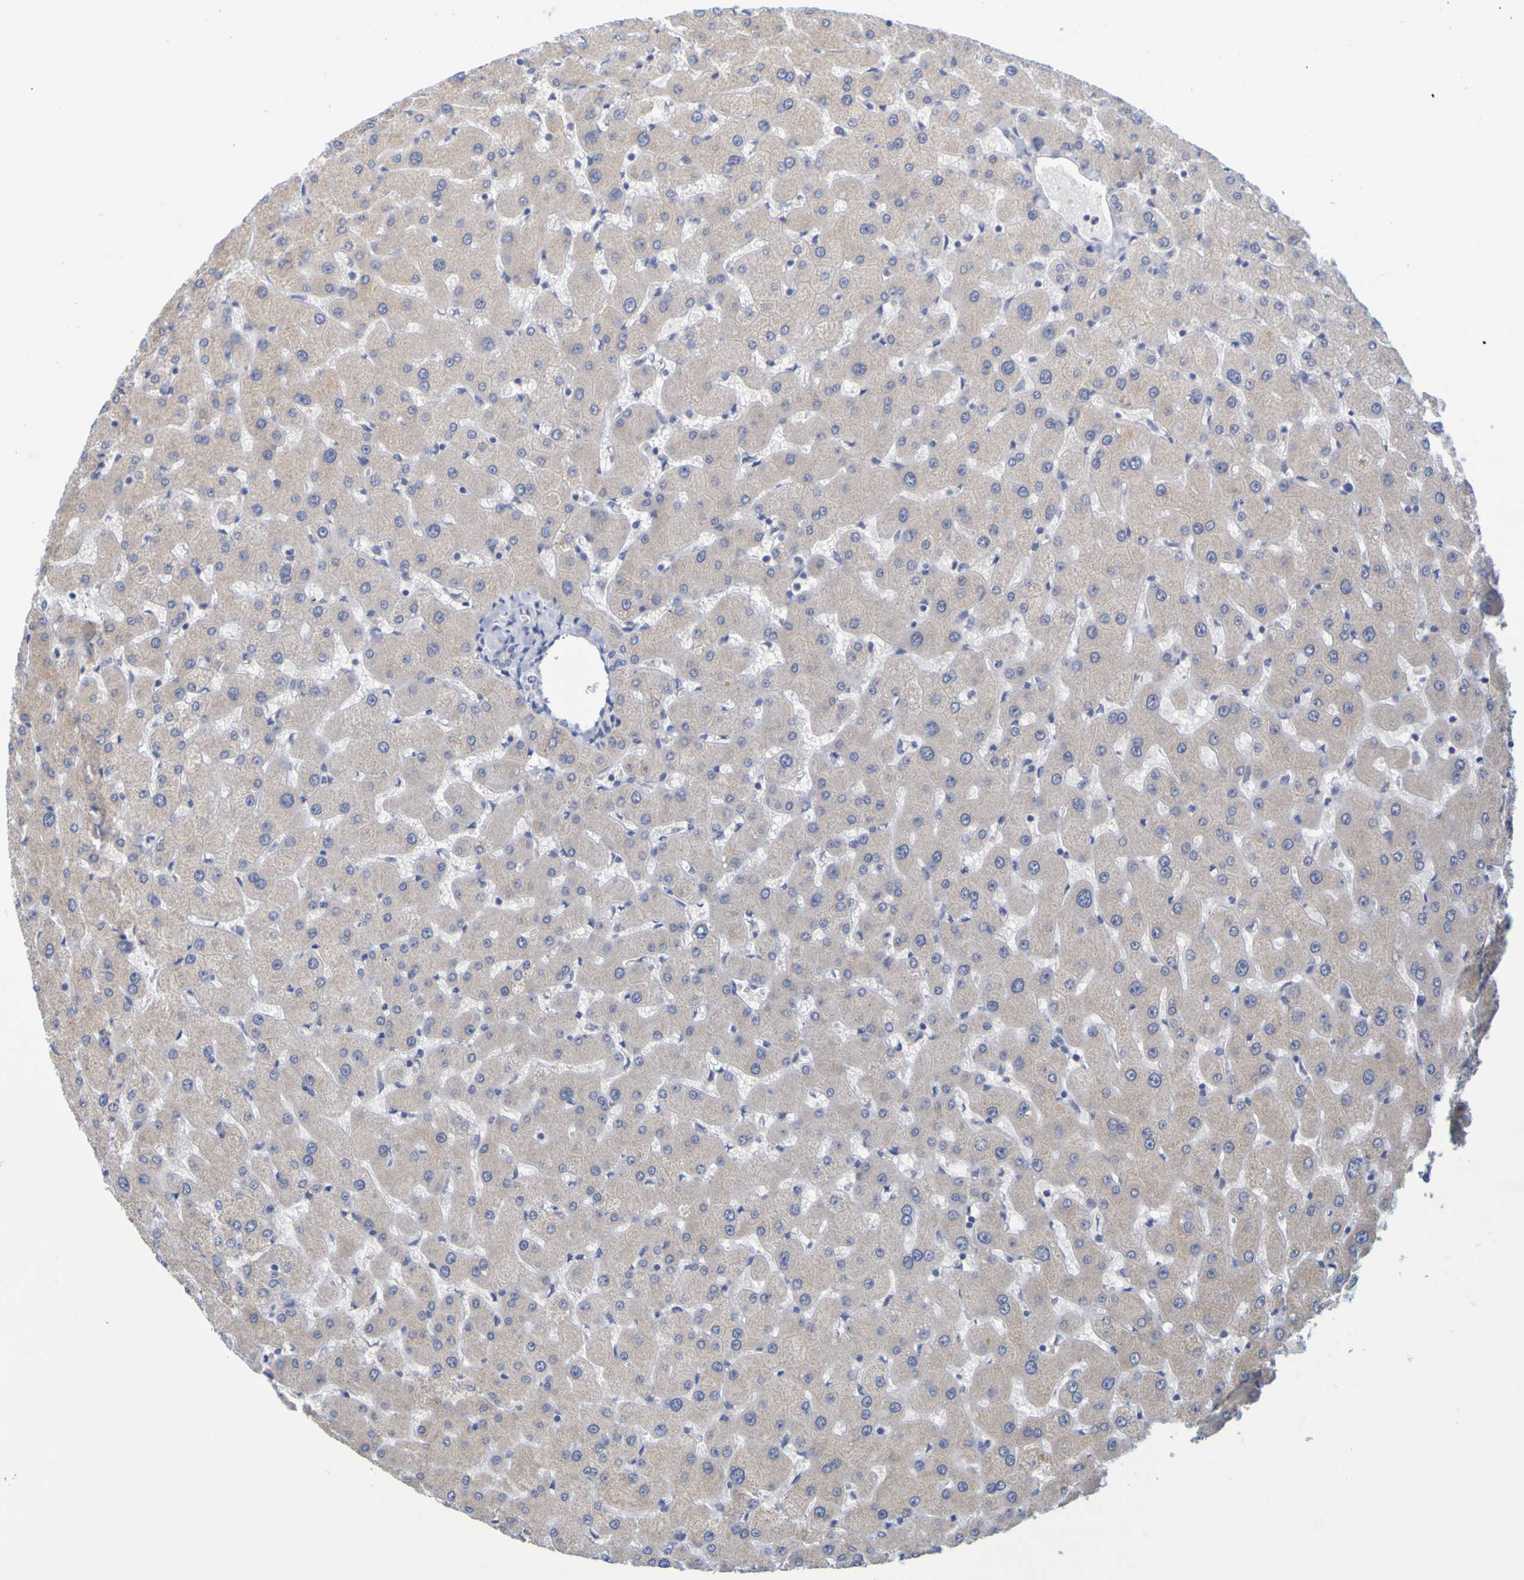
{"staining": {"intensity": "negative", "quantity": "none", "location": "none"}, "tissue": "liver", "cell_type": "Cholangiocytes", "image_type": "normal", "snomed": [{"axis": "morphology", "description": "Normal tissue, NOS"}, {"axis": "topography", "description": "Liver"}], "caption": "Immunohistochemical staining of unremarkable liver shows no significant positivity in cholangiocytes. (DAB (3,3'-diaminobenzidine) immunohistochemistry with hematoxylin counter stain).", "gene": "ENDOU", "patient": {"sex": "female", "age": 63}}